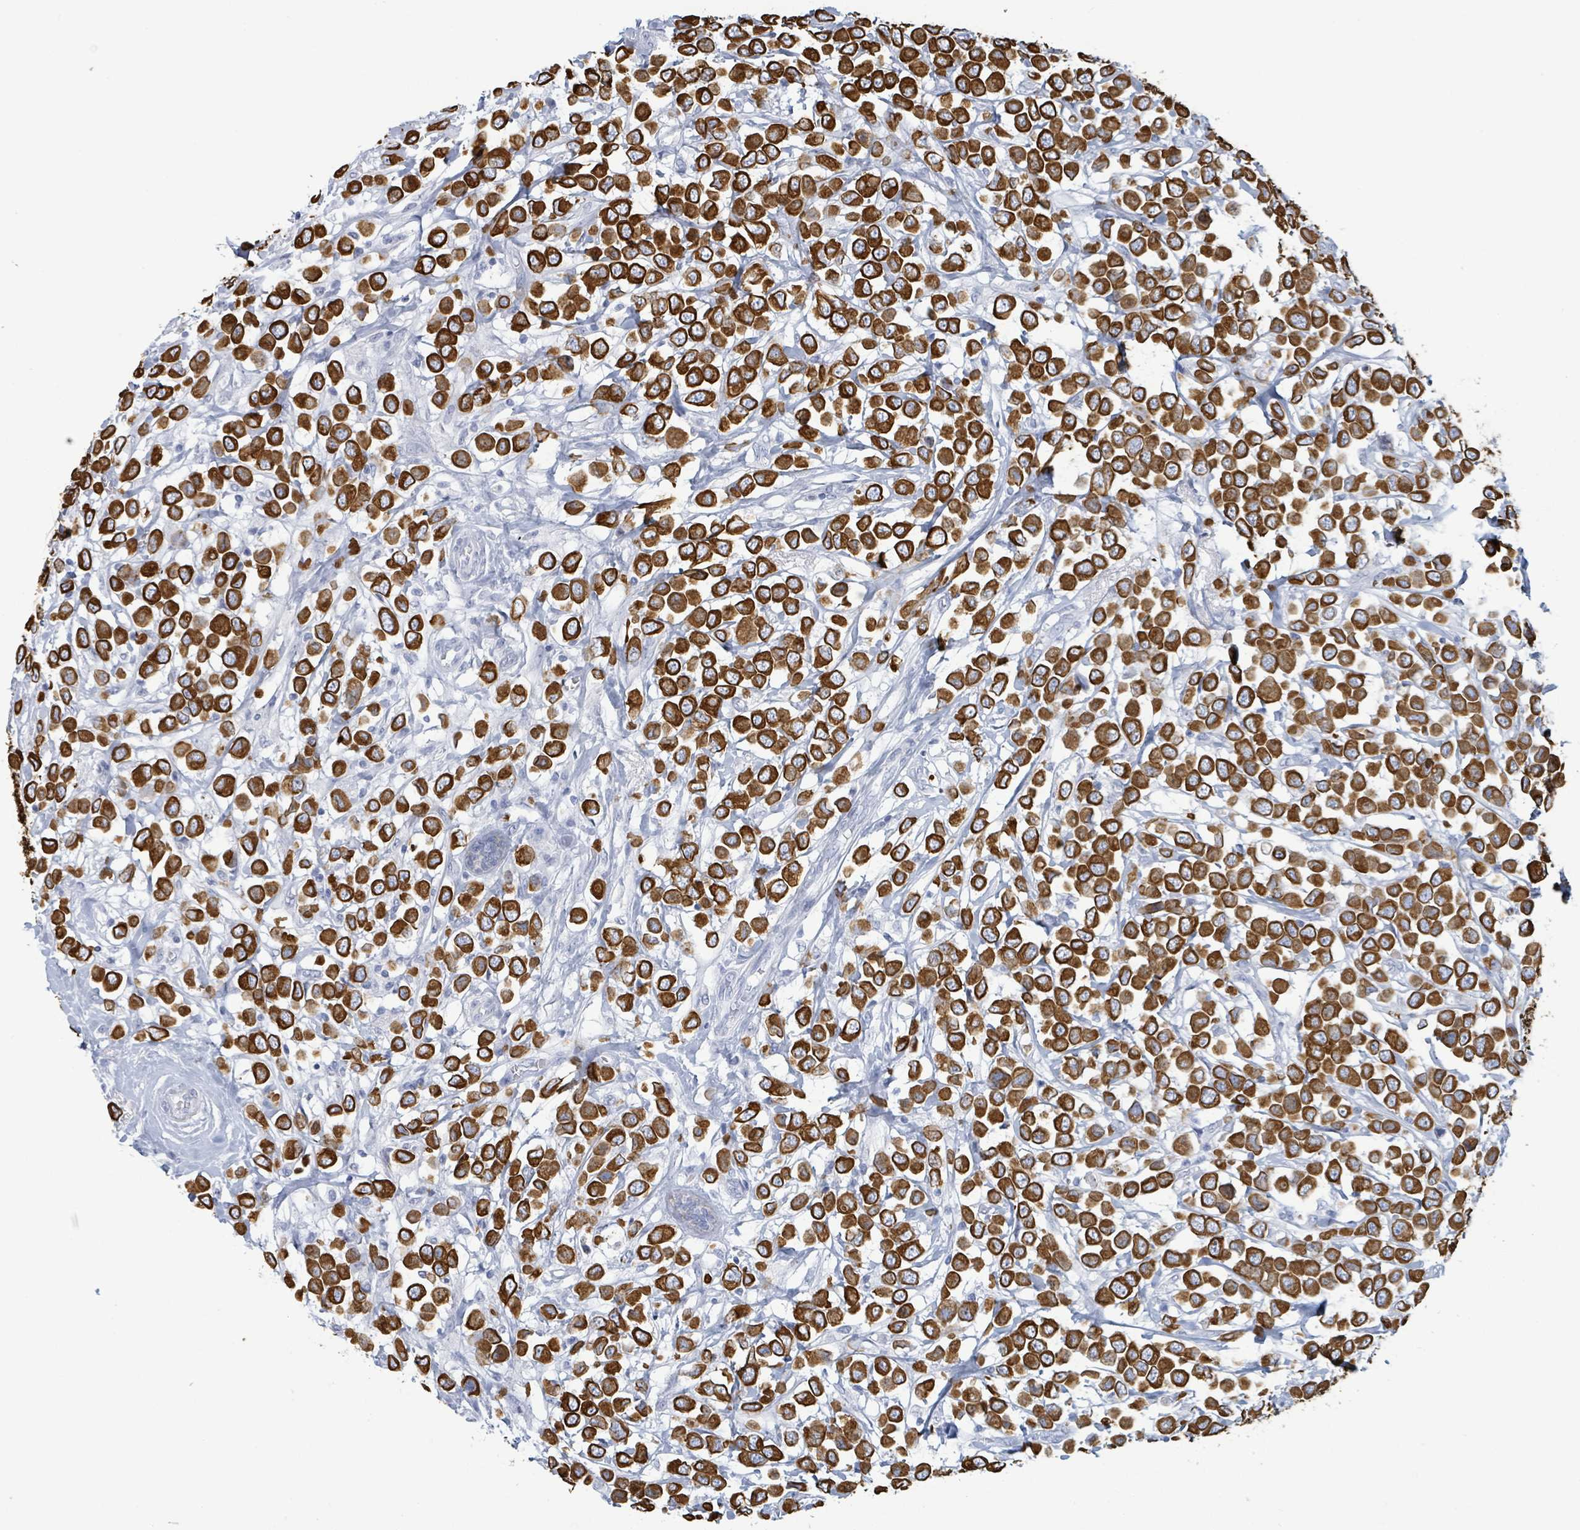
{"staining": {"intensity": "strong", "quantity": ">75%", "location": "cytoplasmic/membranous"}, "tissue": "breast cancer", "cell_type": "Tumor cells", "image_type": "cancer", "snomed": [{"axis": "morphology", "description": "Duct carcinoma"}, {"axis": "topography", "description": "Breast"}], "caption": "Protein analysis of breast cancer (invasive ductal carcinoma) tissue shows strong cytoplasmic/membranous expression in about >75% of tumor cells. The protein of interest is stained brown, and the nuclei are stained in blue (DAB IHC with brightfield microscopy, high magnification).", "gene": "KRT8", "patient": {"sex": "female", "age": 61}}